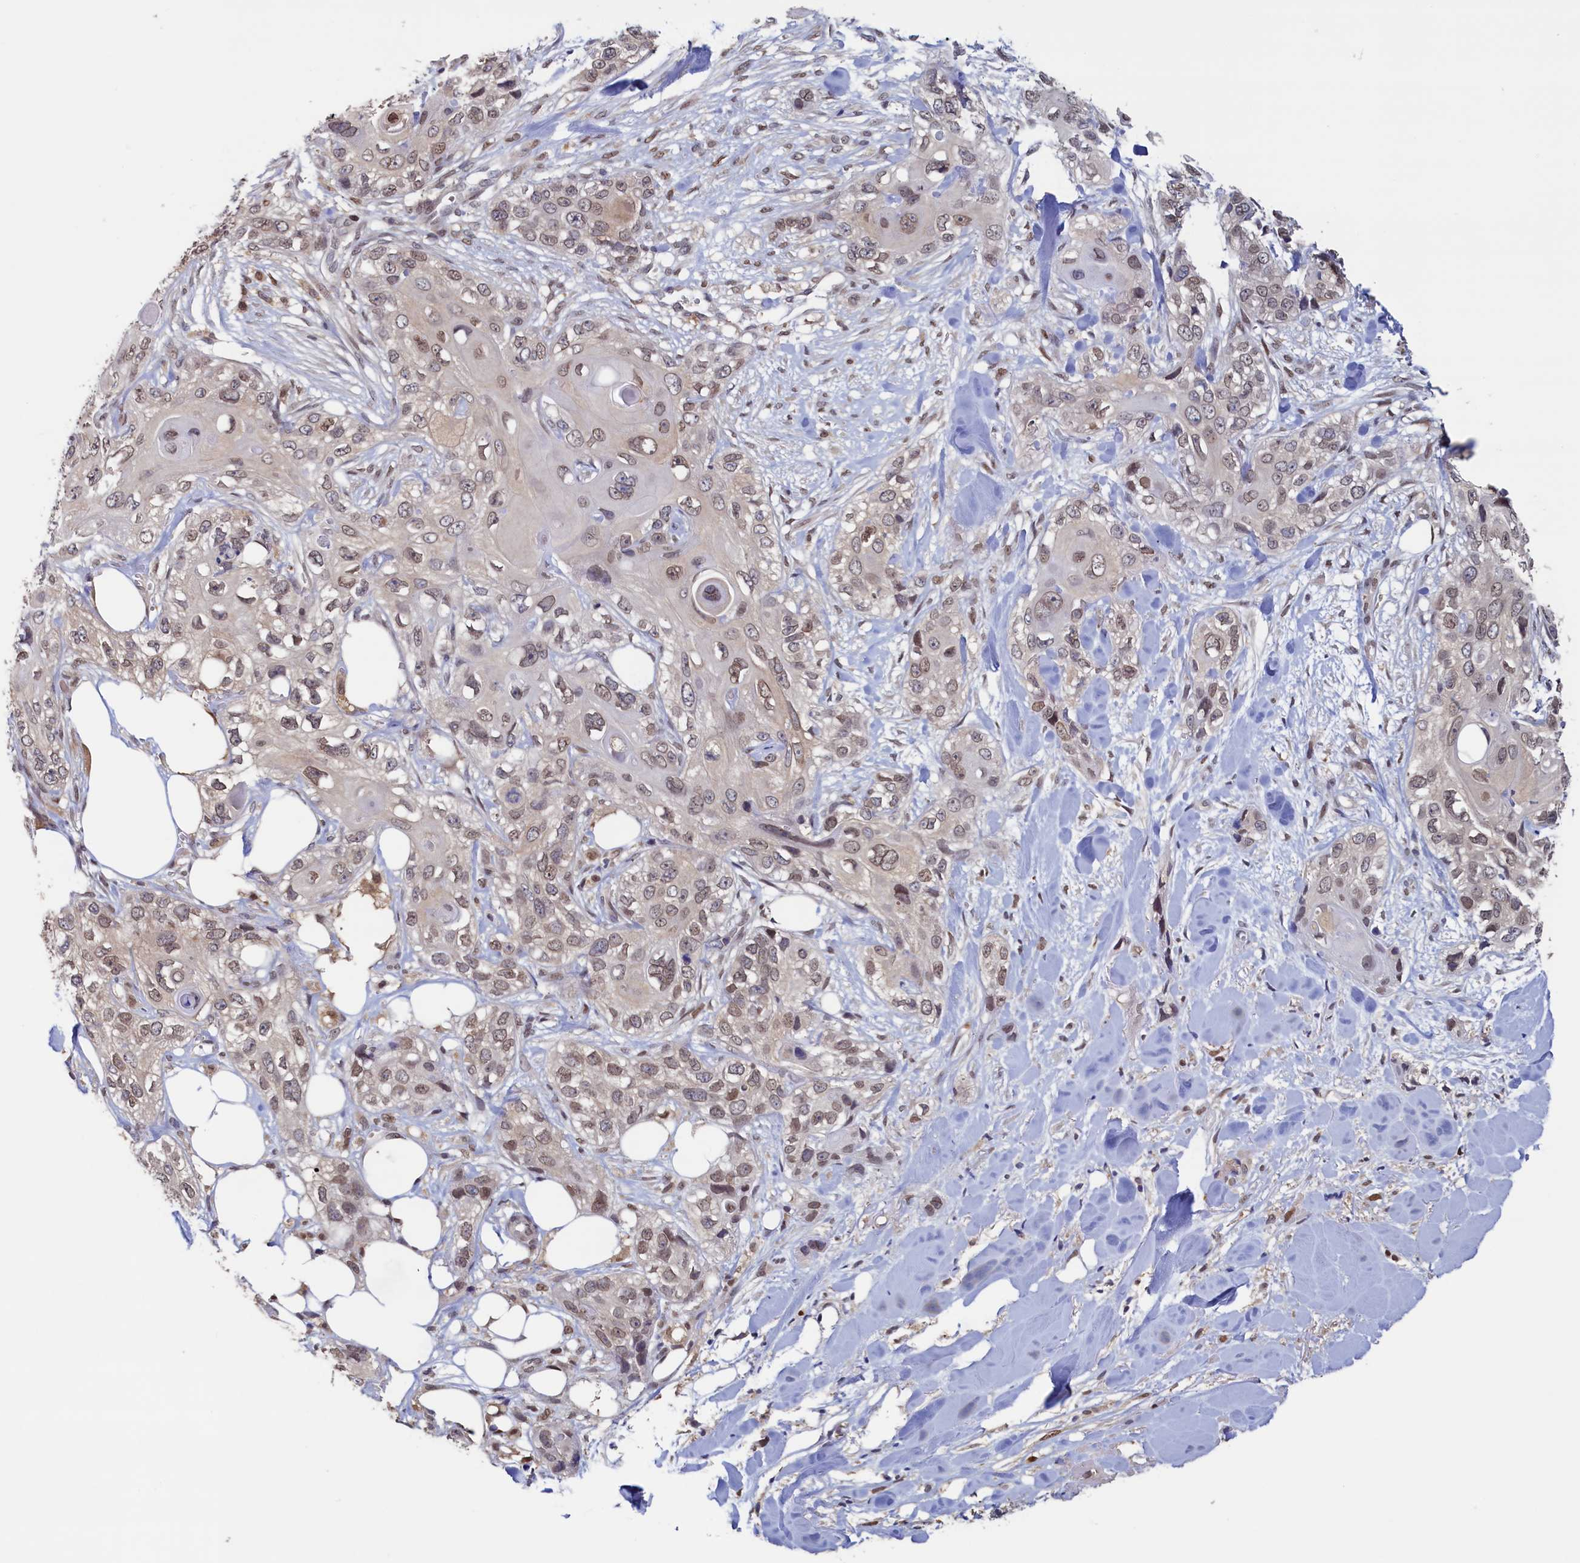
{"staining": {"intensity": "weak", "quantity": ">75%", "location": "nuclear"}, "tissue": "skin cancer", "cell_type": "Tumor cells", "image_type": "cancer", "snomed": [{"axis": "morphology", "description": "Normal tissue, NOS"}, {"axis": "morphology", "description": "Squamous cell carcinoma, NOS"}, {"axis": "topography", "description": "Skin"}], "caption": "High-power microscopy captured an immunohistochemistry (IHC) histopathology image of skin cancer, revealing weak nuclear positivity in about >75% of tumor cells. Ihc stains the protein of interest in brown and the nuclei are stained blue.", "gene": "AHCY", "patient": {"sex": "male", "age": 72}}